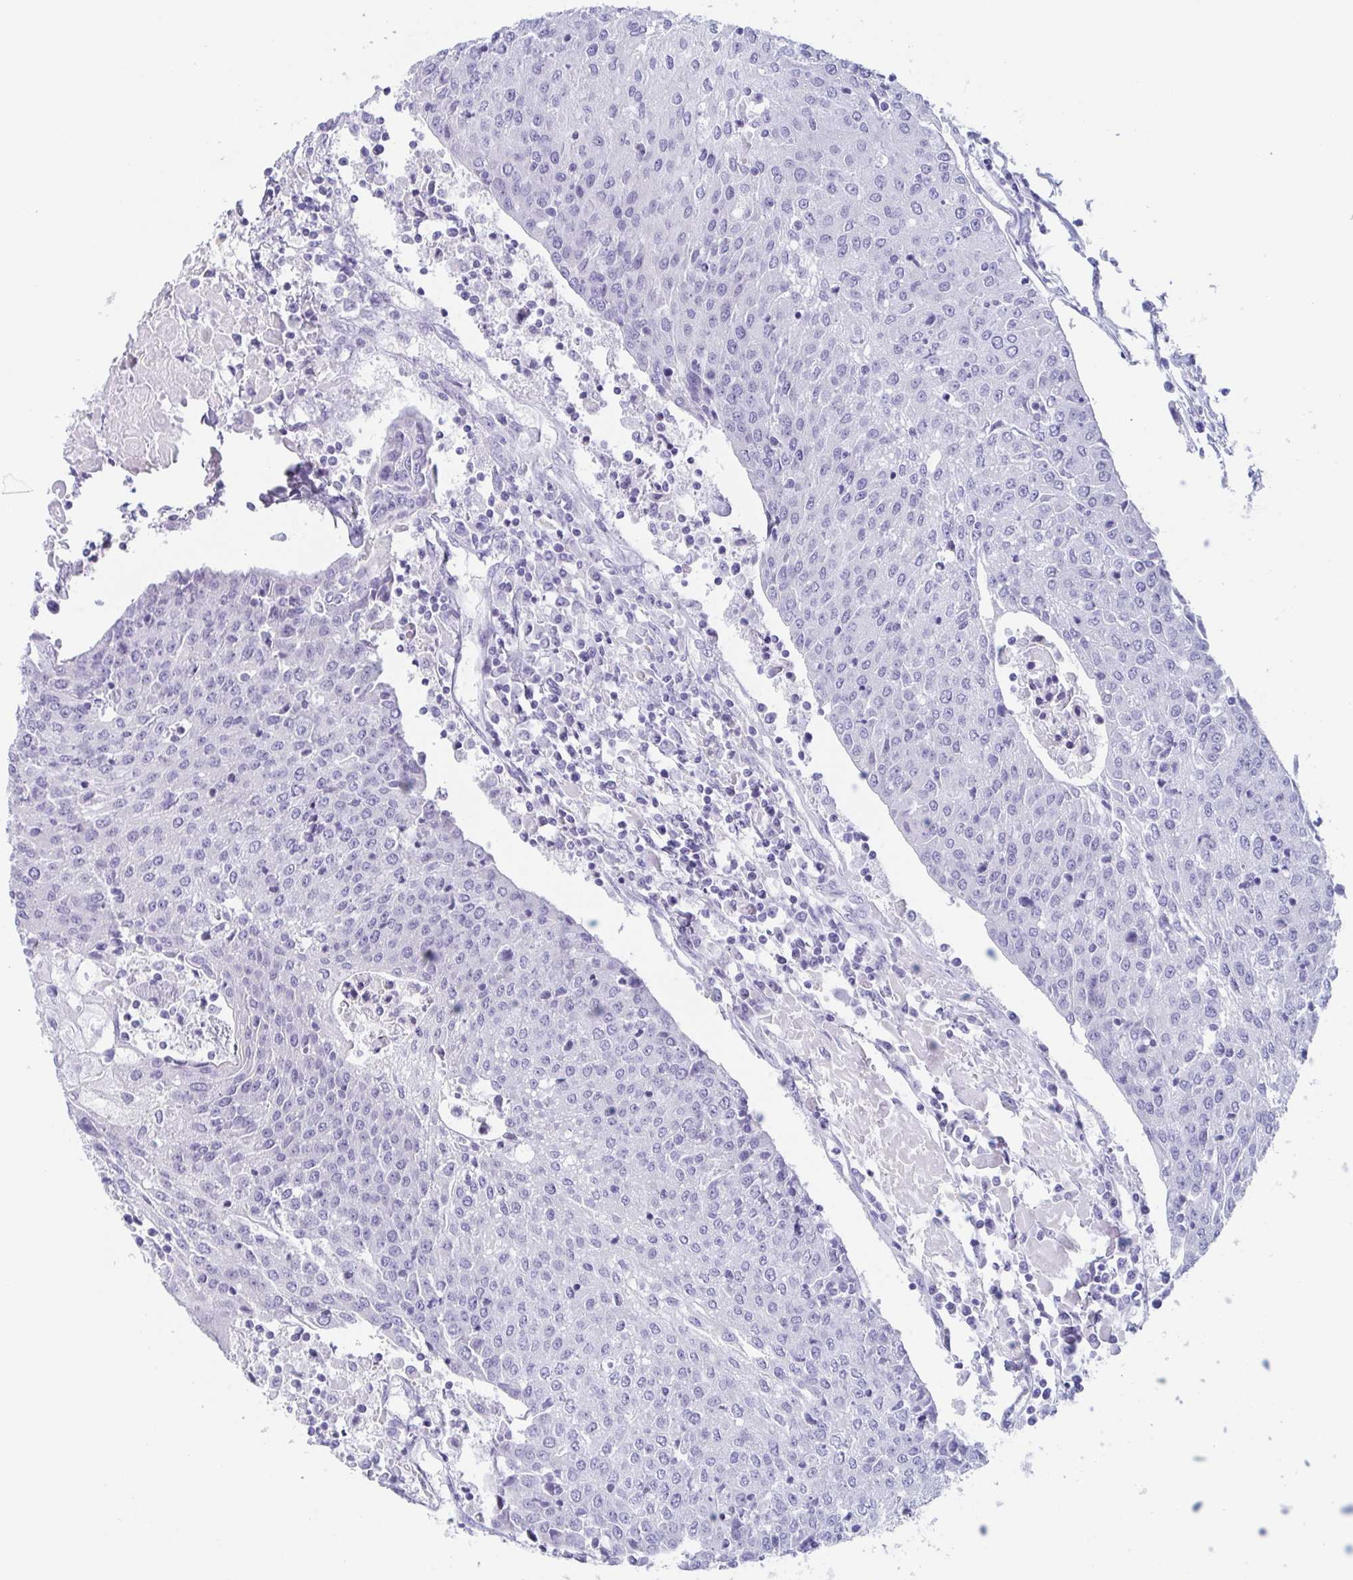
{"staining": {"intensity": "negative", "quantity": "none", "location": "none"}, "tissue": "urothelial cancer", "cell_type": "Tumor cells", "image_type": "cancer", "snomed": [{"axis": "morphology", "description": "Urothelial carcinoma, High grade"}, {"axis": "topography", "description": "Urinary bladder"}], "caption": "Image shows no protein positivity in tumor cells of urothelial cancer tissue.", "gene": "LYRM2", "patient": {"sex": "female", "age": 85}}